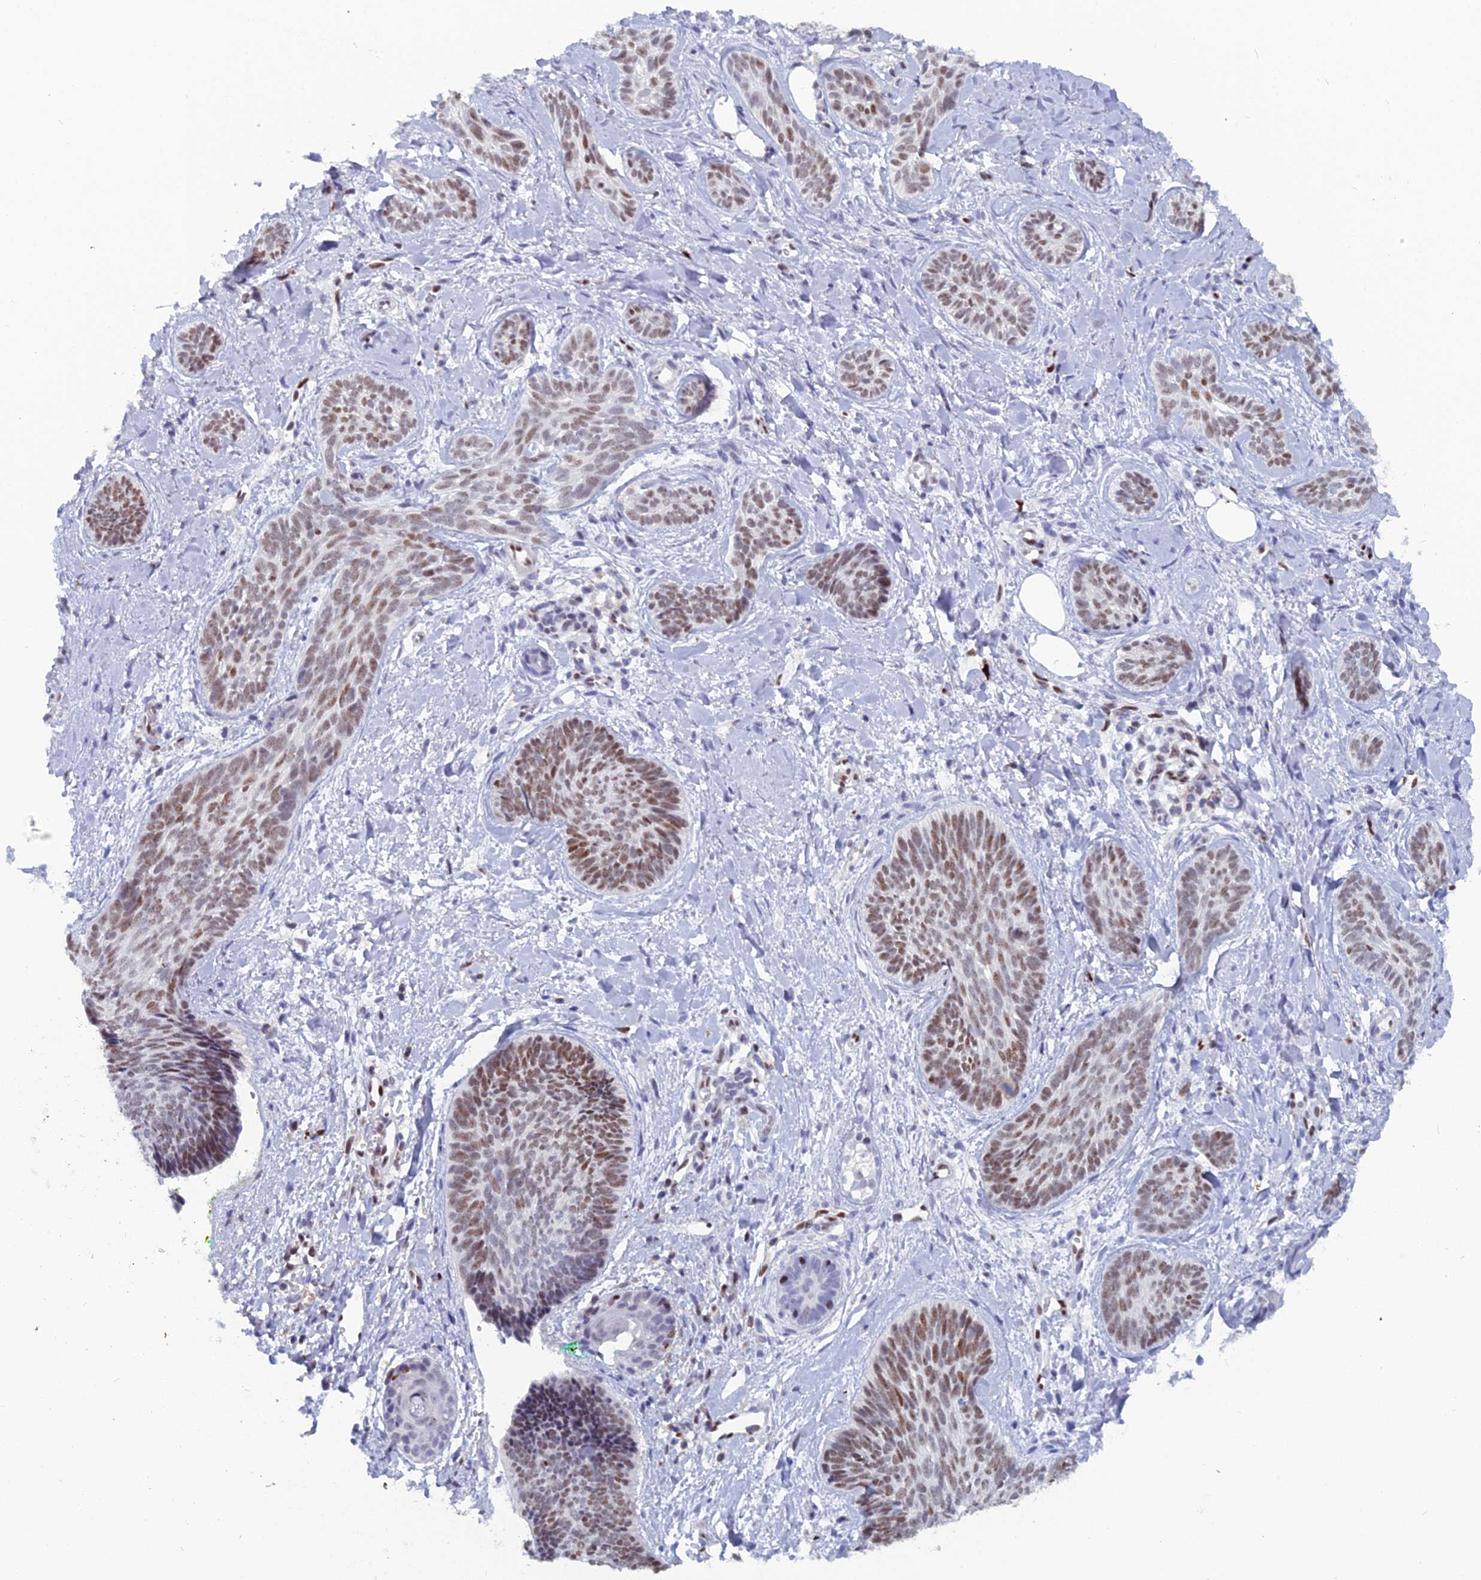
{"staining": {"intensity": "weak", "quantity": ">75%", "location": "nuclear"}, "tissue": "skin cancer", "cell_type": "Tumor cells", "image_type": "cancer", "snomed": [{"axis": "morphology", "description": "Basal cell carcinoma"}, {"axis": "topography", "description": "Skin"}], "caption": "Immunohistochemistry of human basal cell carcinoma (skin) reveals low levels of weak nuclear positivity in about >75% of tumor cells. Ihc stains the protein in brown and the nuclei are stained blue.", "gene": "NOL4L", "patient": {"sex": "female", "age": 81}}